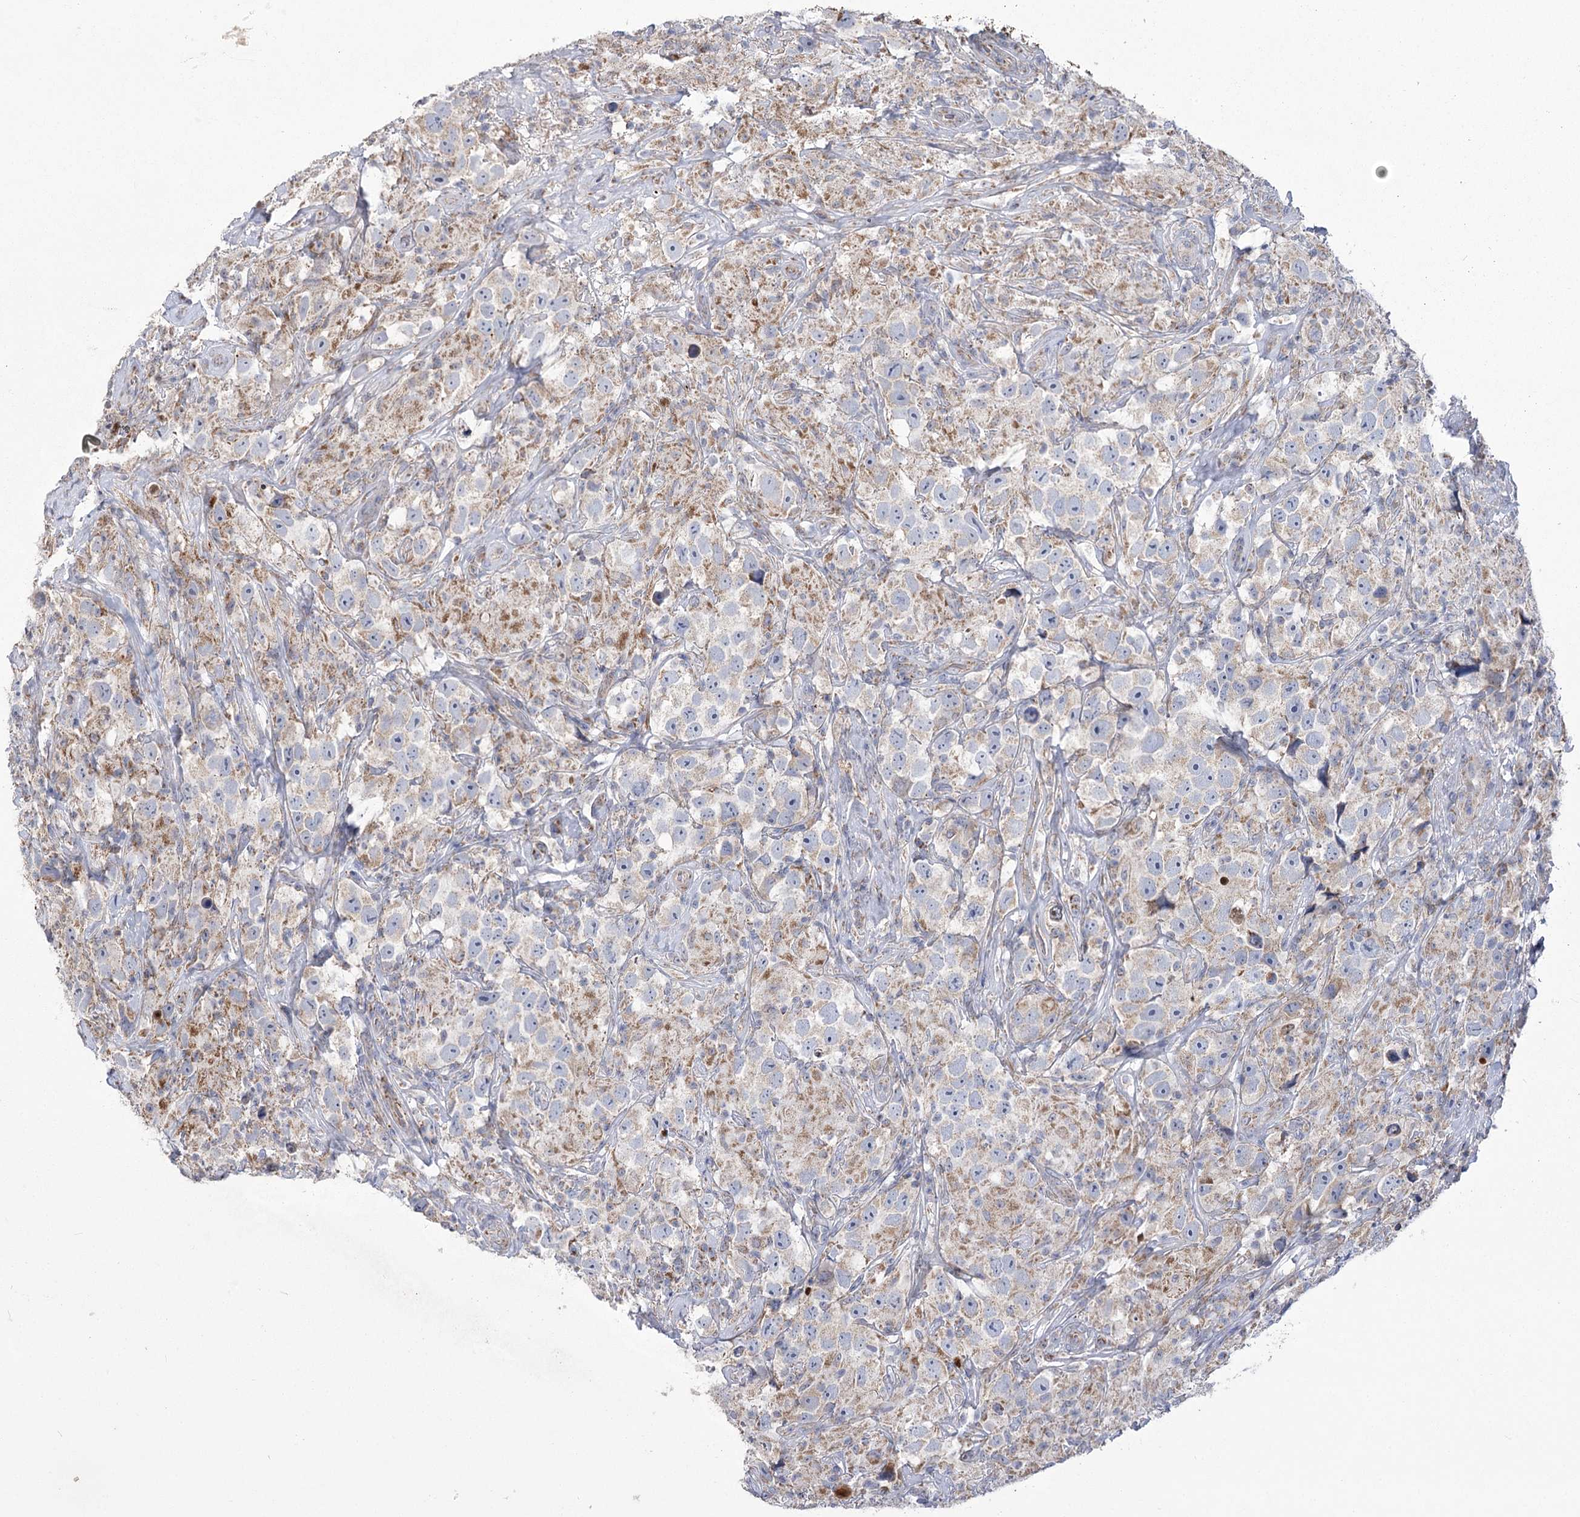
{"staining": {"intensity": "weak", "quantity": "<25%", "location": "cytoplasmic/membranous"}, "tissue": "testis cancer", "cell_type": "Tumor cells", "image_type": "cancer", "snomed": [{"axis": "morphology", "description": "Seminoma, NOS"}, {"axis": "topography", "description": "Testis"}], "caption": "Protein analysis of testis seminoma exhibits no significant positivity in tumor cells.", "gene": "PDHB", "patient": {"sex": "male", "age": 49}}